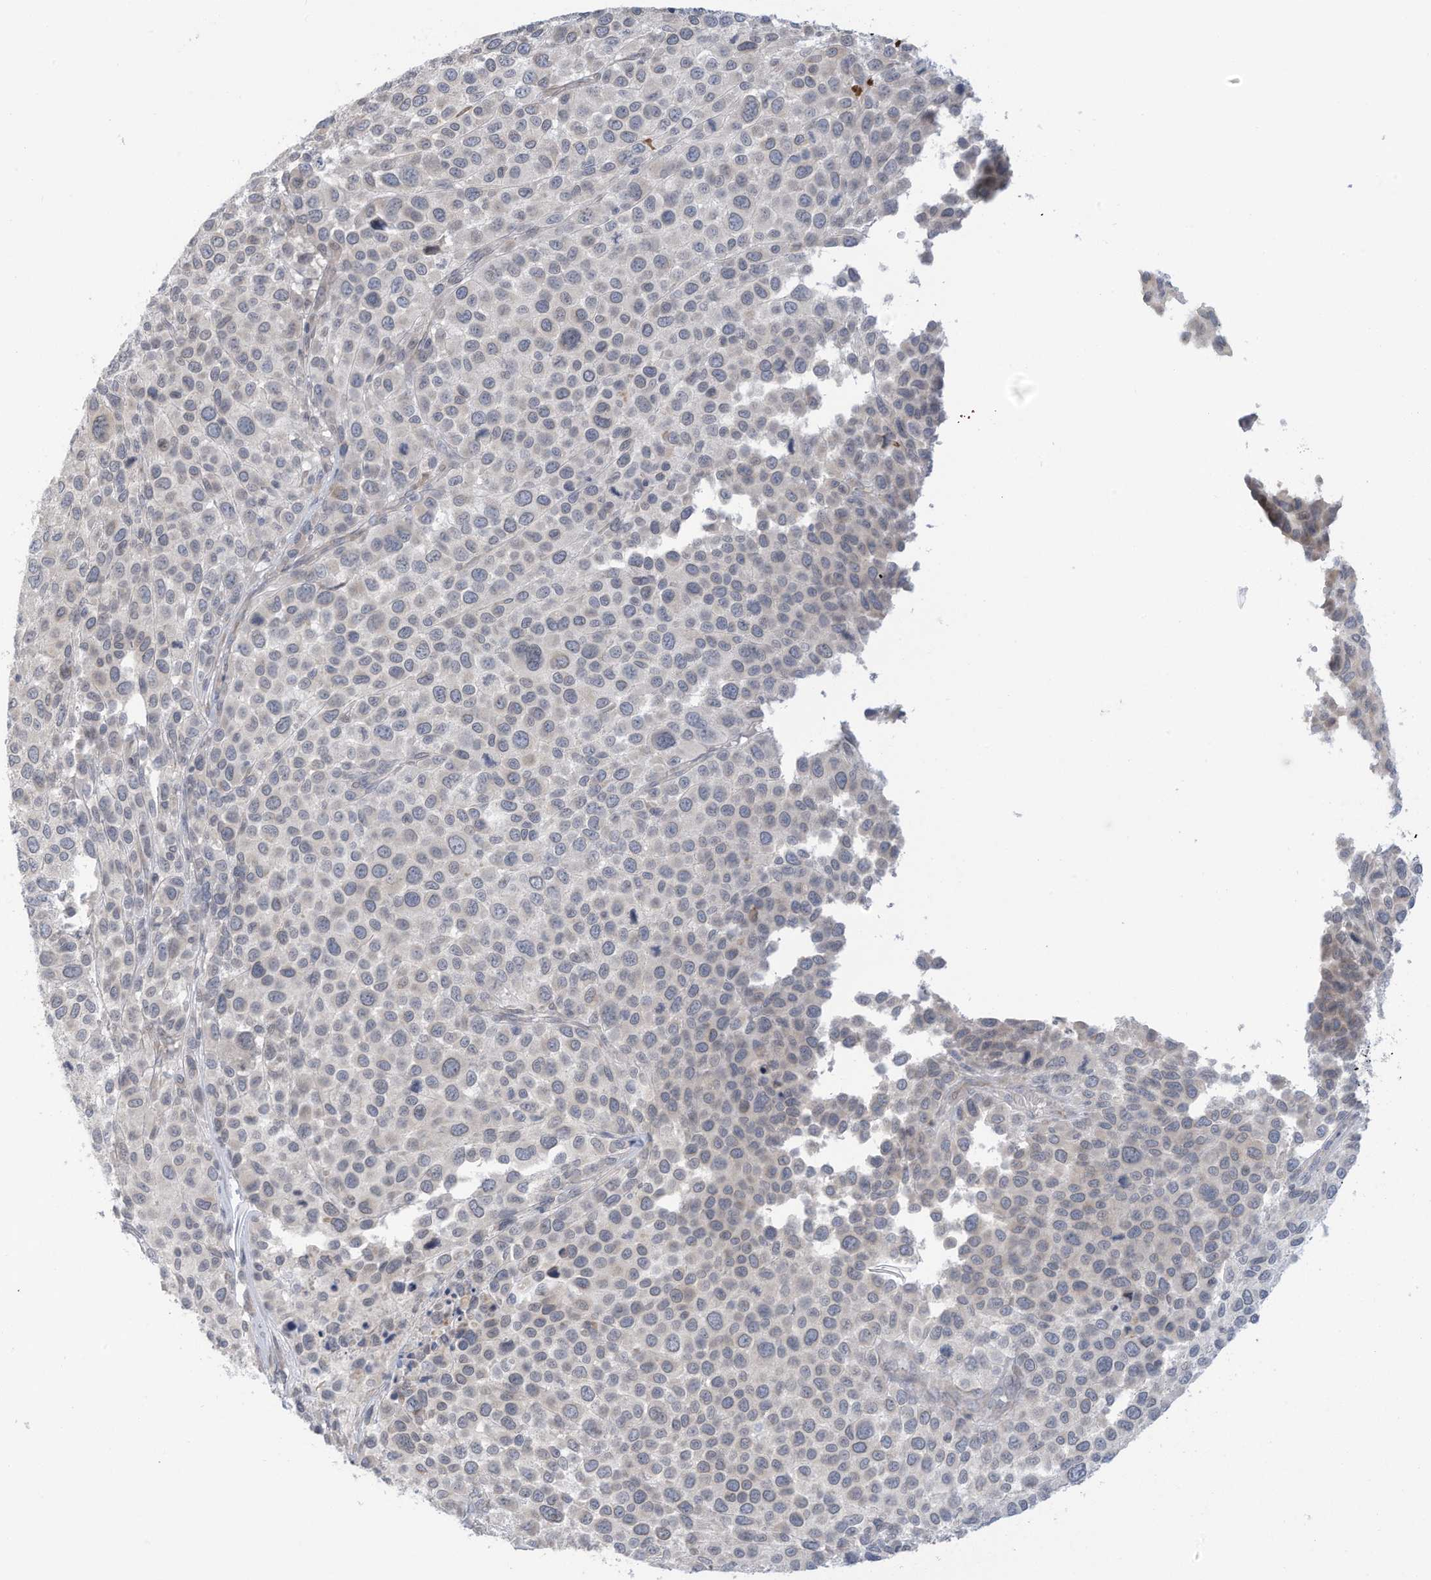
{"staining": {"intensity": "negative", "quantity": "none", "location": "none"}, "tissue": "melanoma", "cell_type": "Tumor cells", "image_type": "cancer", "snomed": [{"axis": "morphology", "description": "Malignant melanoma, NOS"}, {"axis": "topography", "description": "Skin of trunk"}], "caption": "Malignant melanoma was stained to show a protein in brown. There is no significant staining in tumor cells.", "gene": "ZNF292", "patient": {"sex": "male", "age": 71}}